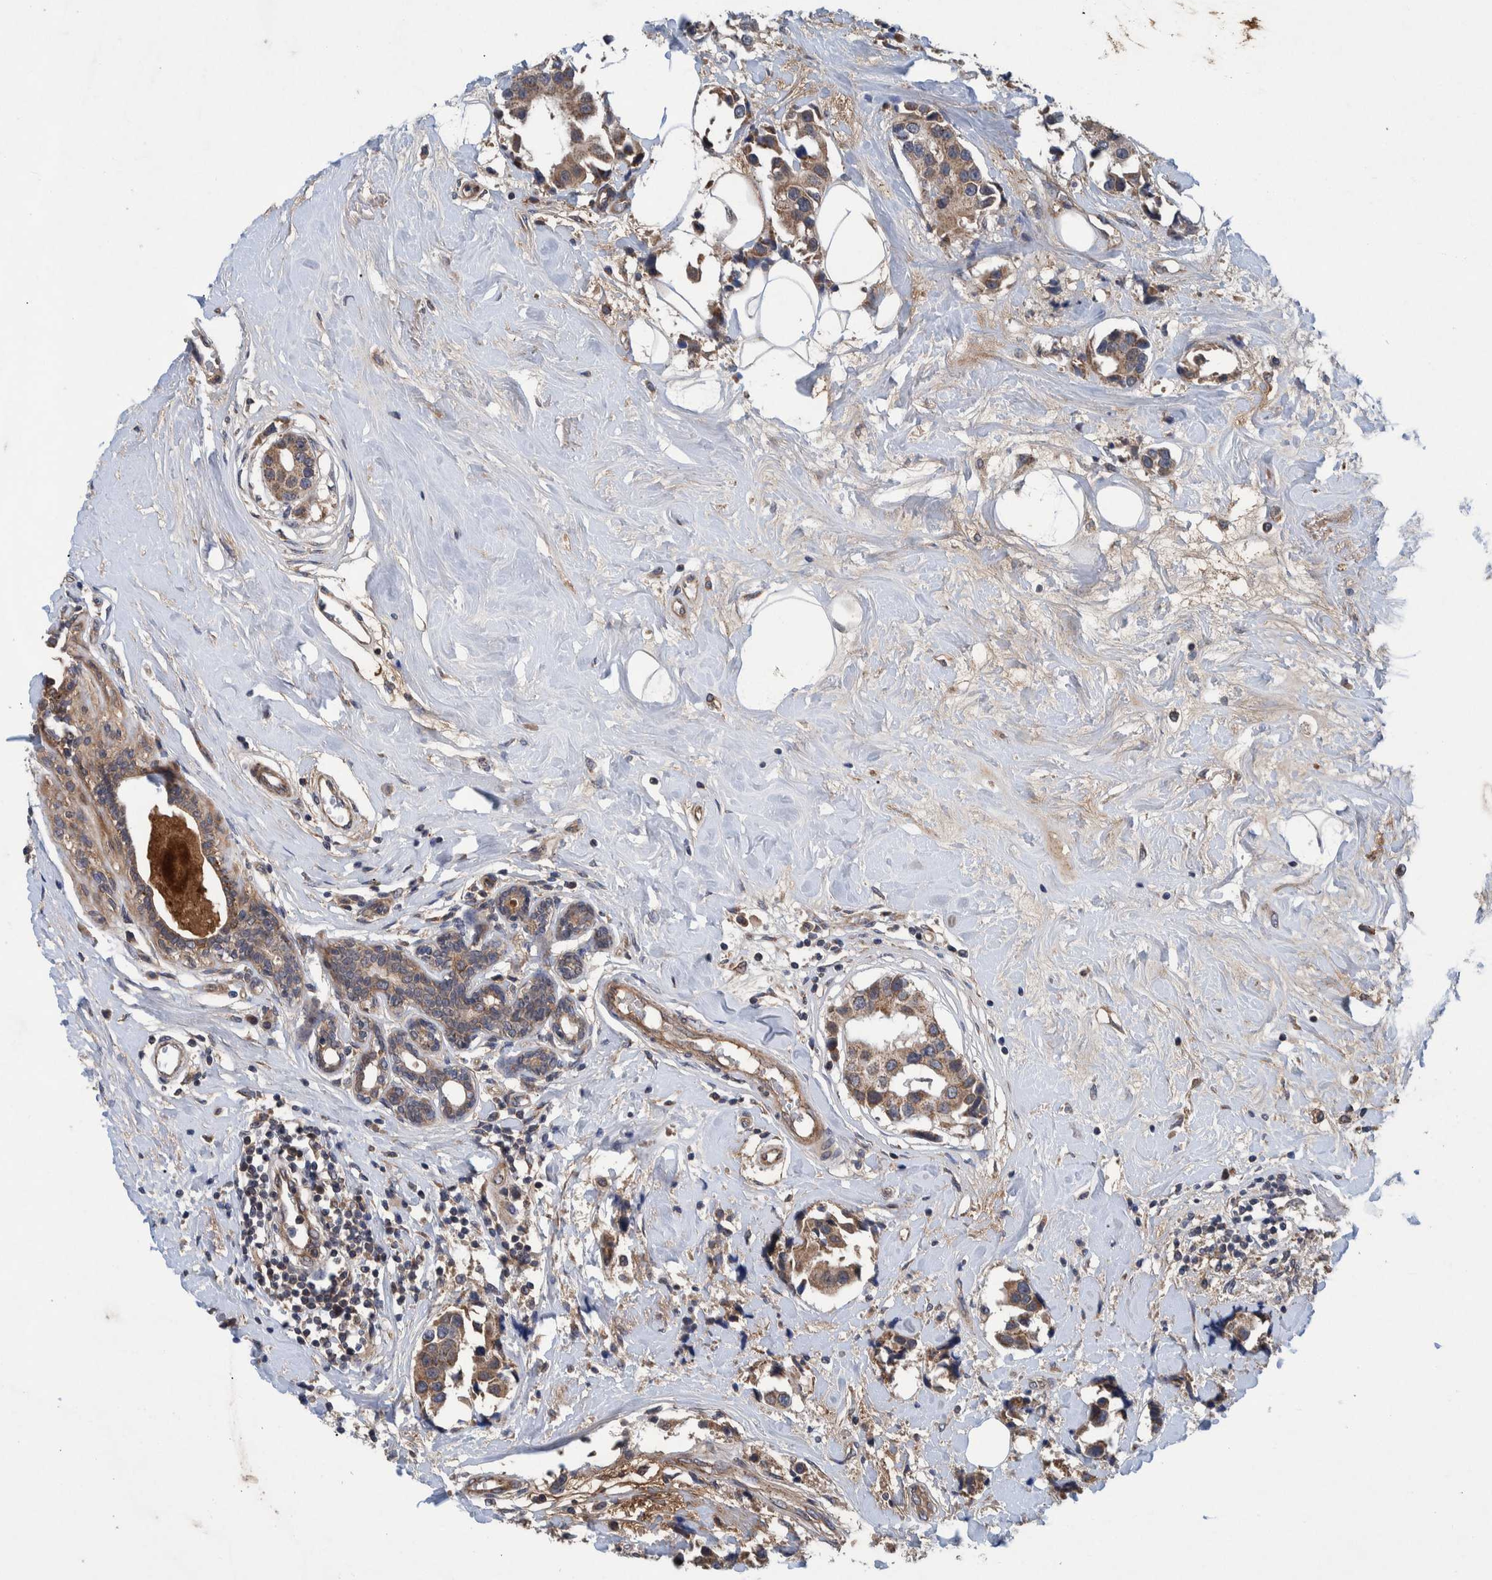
{"staining": {"intensity": "moderate", "quantity": ">75%", "location": "cytoplasmic/membranous"}, "tissue": "breast cancer", "cell_type": "Tumor cells", "image_type": "cancer", "snomed": [{"axis": "morphology", "description": "Normal tissue, NOS"}, {"axis": "morphology", "description": "Duct carcinoma"}, {"axis": "topography", "description": "Breast"}], "caption": "Immunohistochemical staining of breast cancer (infiltrating ductal carcinoma) demonstrates medium levels of moderate cytoplasmic/membranous protein expression in about >75% of tumor cells.", "gene": "ITIH3", "patient": {"sex": "female", "age": 39}}